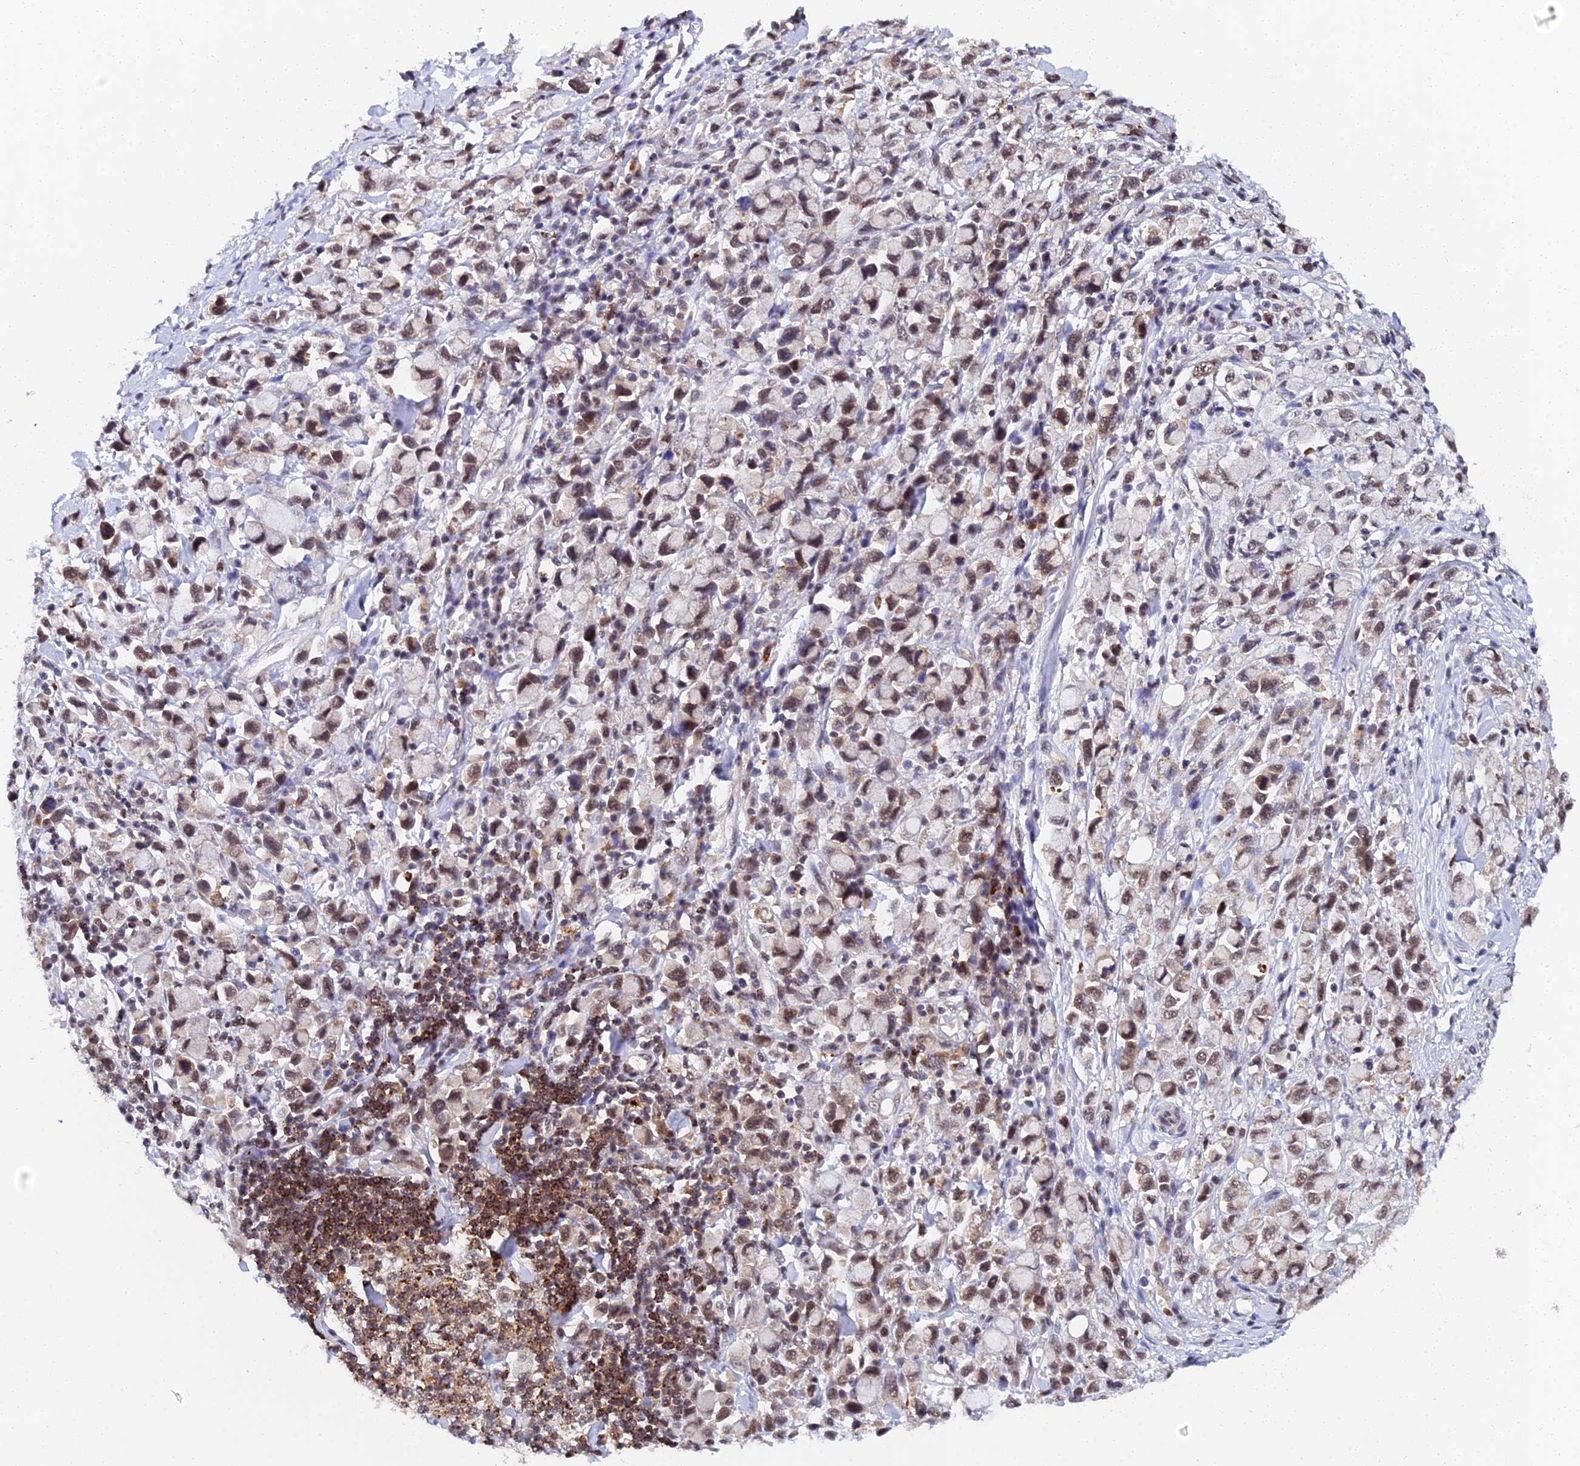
{"staining": {"intensity": "moderate", "quantity": ">75%", "location": "nuclear"}, "tissue": "stomach cancer", "cell_type": "Tumor cells", "image_type": "cancer", "snomed": [{"axis": "morphology", "description": "Adenocarcinoma, NOS"}, {"axis": "topography", "description": "Stomach"}], "caption": "DAB (3,3'-diaminobenzidine) immunohistochemical staining of human stomach cancer demonstrates moderate nuclear protein positivity in approximately >75% of tumor cells.", "gene": "MAGOHB", "patient": {"sex": "female", "age": 81}}